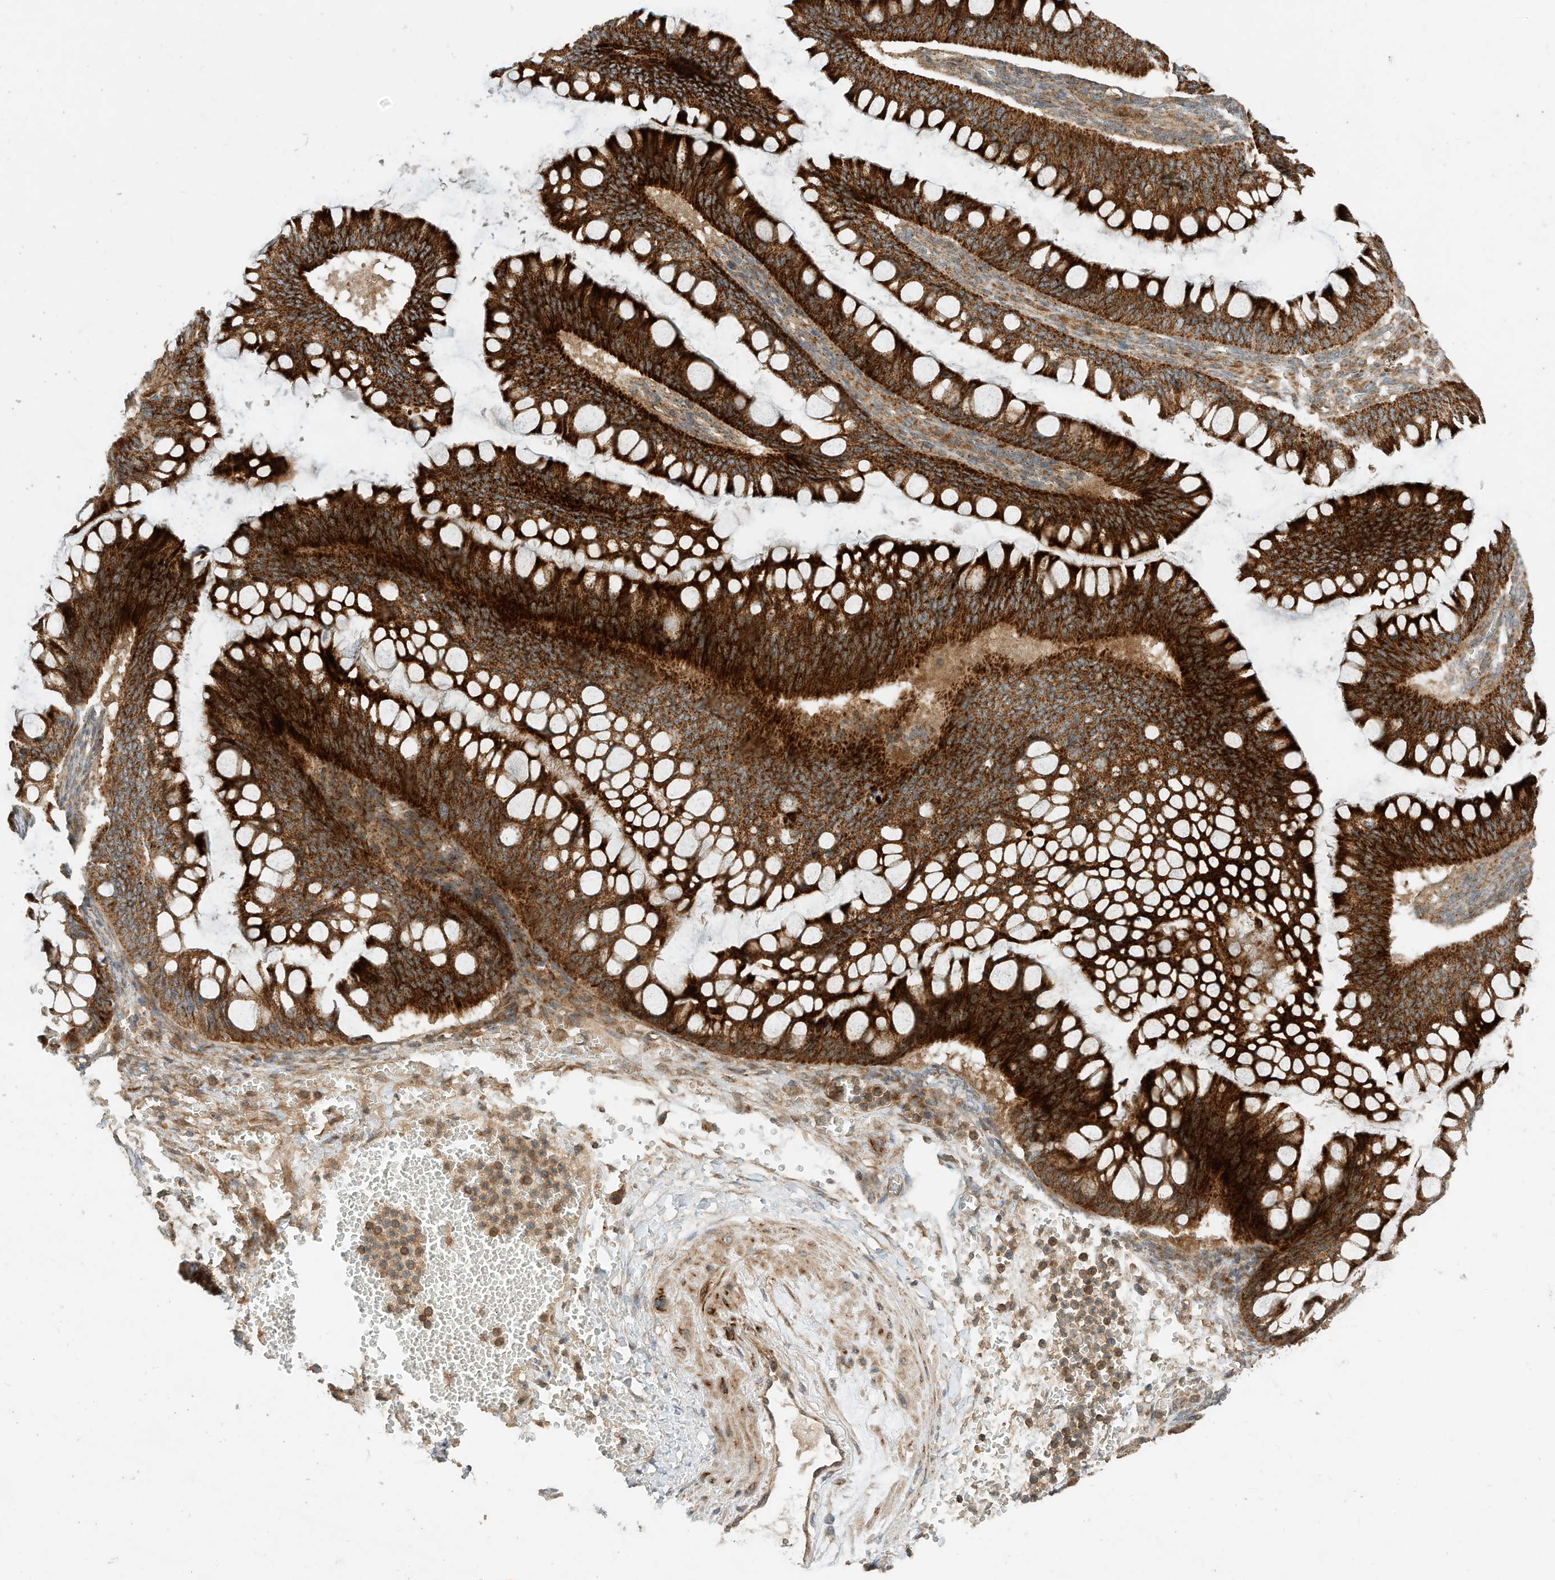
{"staining": {"intensity": "strong", "quantity": ">75%", "location": "cytoplasmic/membranous"}, "tissue": "ovarian cancer", "cell_type": "Tumor cells", "image_type": "cancer", "snomed": [{"axis": "morphology", "description": "Cystadenocarcinoma, mucinous, NOS"}, {"axis": "topography", "description": "Ovary"}], "caption": "There is high levels of strong cytoplasmic/membranous staining in tumor cells of ovarian mucinous cystadenocarcinoma, as demonstrated by immunohistochemical staining (brown color).", "gene": "CPAMD8", "patient": {"sex": "female", "age": 73}}